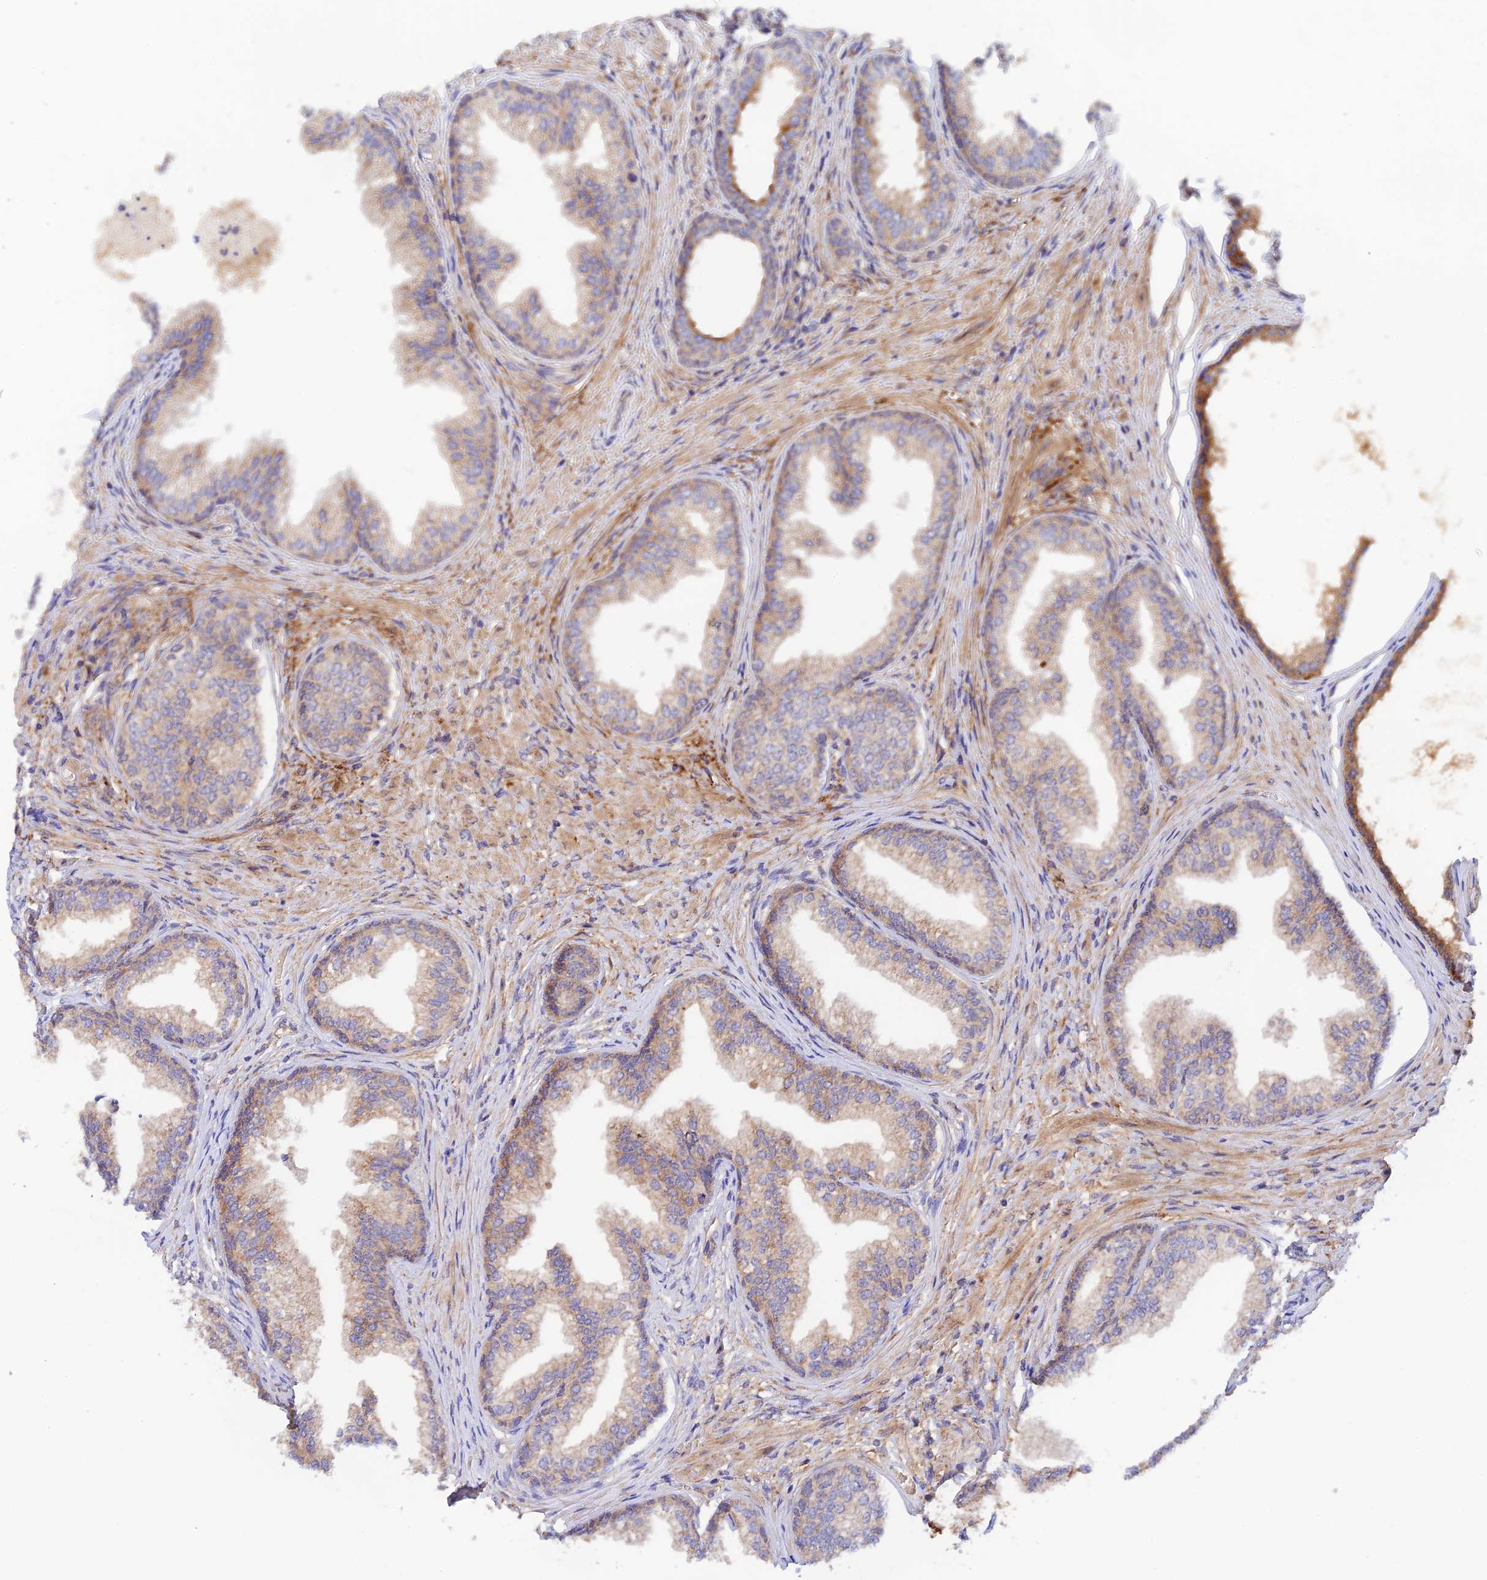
{"staining": {"intensity": "weak", "quantity": "25%-75%", "location": "cytoplasmic/membranous"}, "tissue": "prostate", "cell_type": "Glandular cells", "image_type": "normal", "snomed": [{"axis": "morphology", "description": "Normal tissue, NOS"}, {"axis": "topography", "description": "Prostate"}], "caption": "A photomicrograph of prostate stained for a protein reveals weak cytoplasmic/membranous brown staining in glandular cells. Nuclei are stained in blue.", "gene": "RANBP6", "patient": {"sex": "male", "age": 76}}